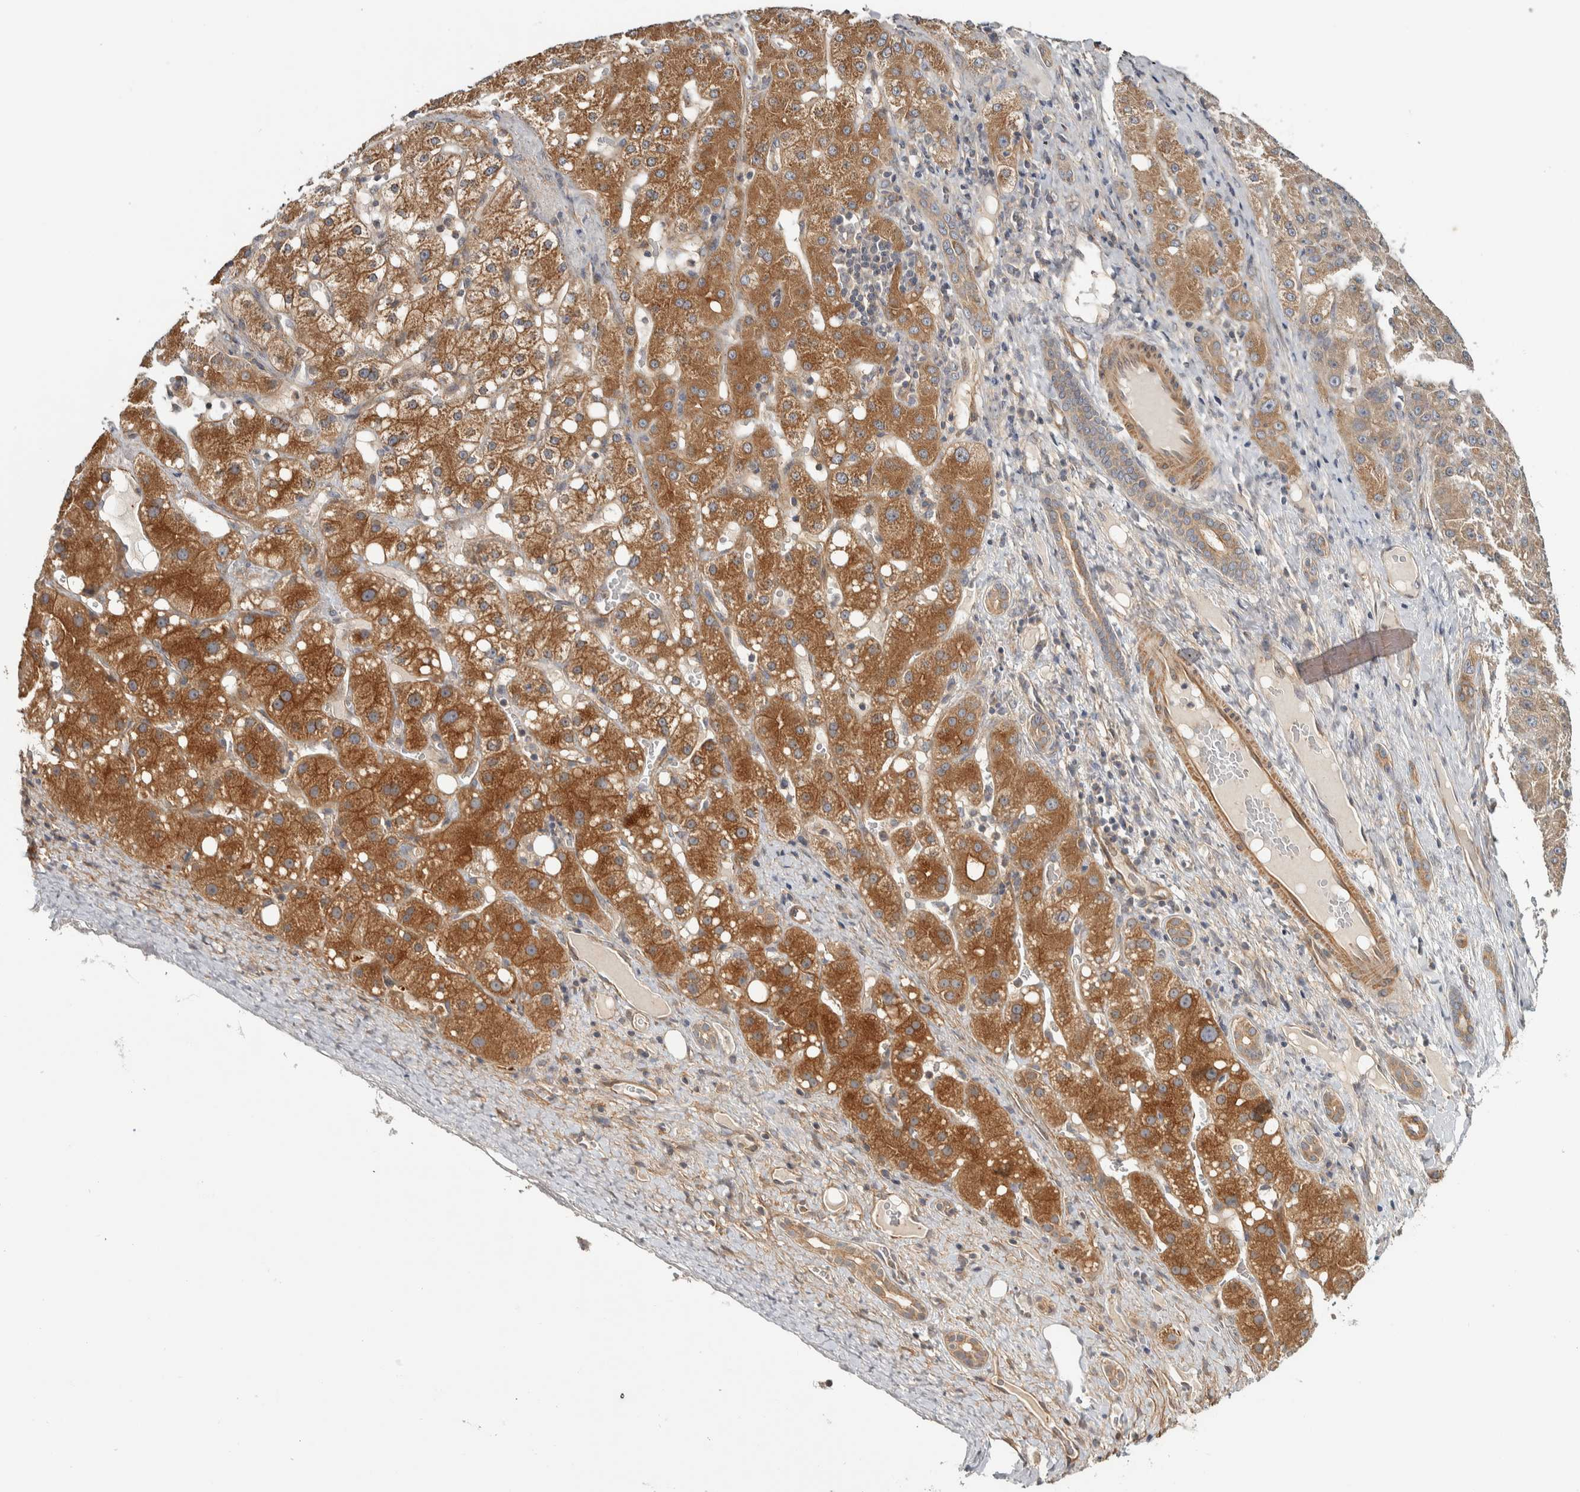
{"staining": {"intensity": "strong", "quantity": ">75%", "location": "cytoplasmic/membranous"}, "tissue": "liver cancer", "cell_type": "Tumor cells", "image_type": "cancer", "snomed": [{"axis": "morphology", "description": "Carcinoma, Hepatocellular, NOS"}, {"axis": "topography", "description": "Liver"}], "caption": "Immunohistochemistry (IHC) staining of liver hepatocellular carcinoma, which shows high levels of strong cytoplasmic/membranous positivity in about >75% of tumor cells indicating strong cytoplasmic/membranous protein positivity. The staining was performed using DAB (3,3'-diaminobenzidine) (brown) for protein detection and nuclei were counterstained in hematoxylin (blue).", "gene": "CHMP4C", "patient": {"sex": "male", "age": 67}}